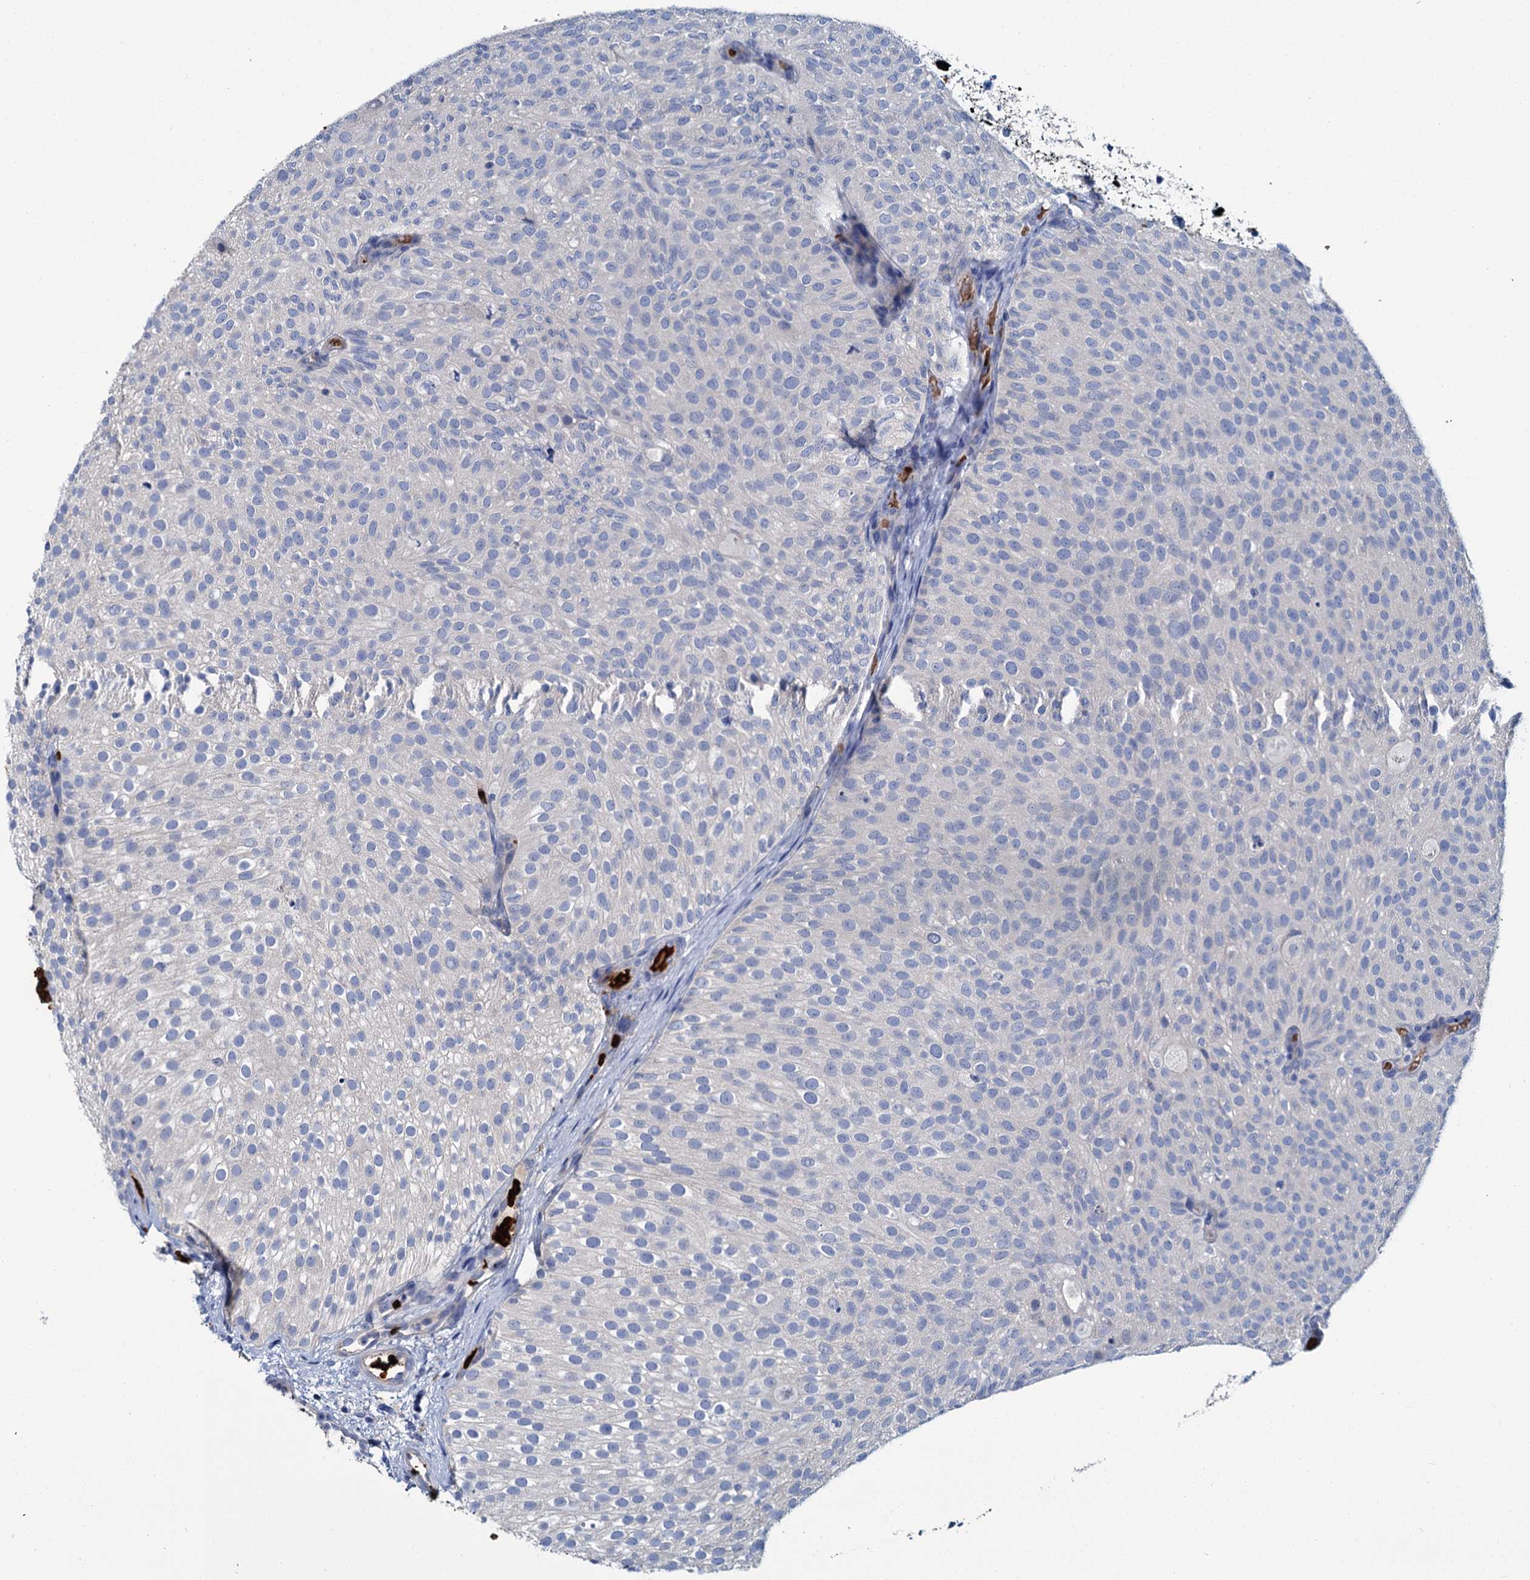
{"staining": {"intensity": "negative", "quantity": "none", "location": "none"}, "tissue": "urothelial cancer", "cell_type": "Tumor cells", "image_type": "cancer", "snomed": [{"axis": "morphology", "description": "Urothelial carcinoma, Low grade"}, {"axis": "topography", "description": "Urinary bladder"}], "caption": "IHC of urothelial cancer demonstrates no expression in tumor cells. (DAB (3,3'-diaminobenzidine) immunohistochemistry (IHC), high magnification).", "gene": "ATG2A", "patient": {"sex": "male", "age": 78}}